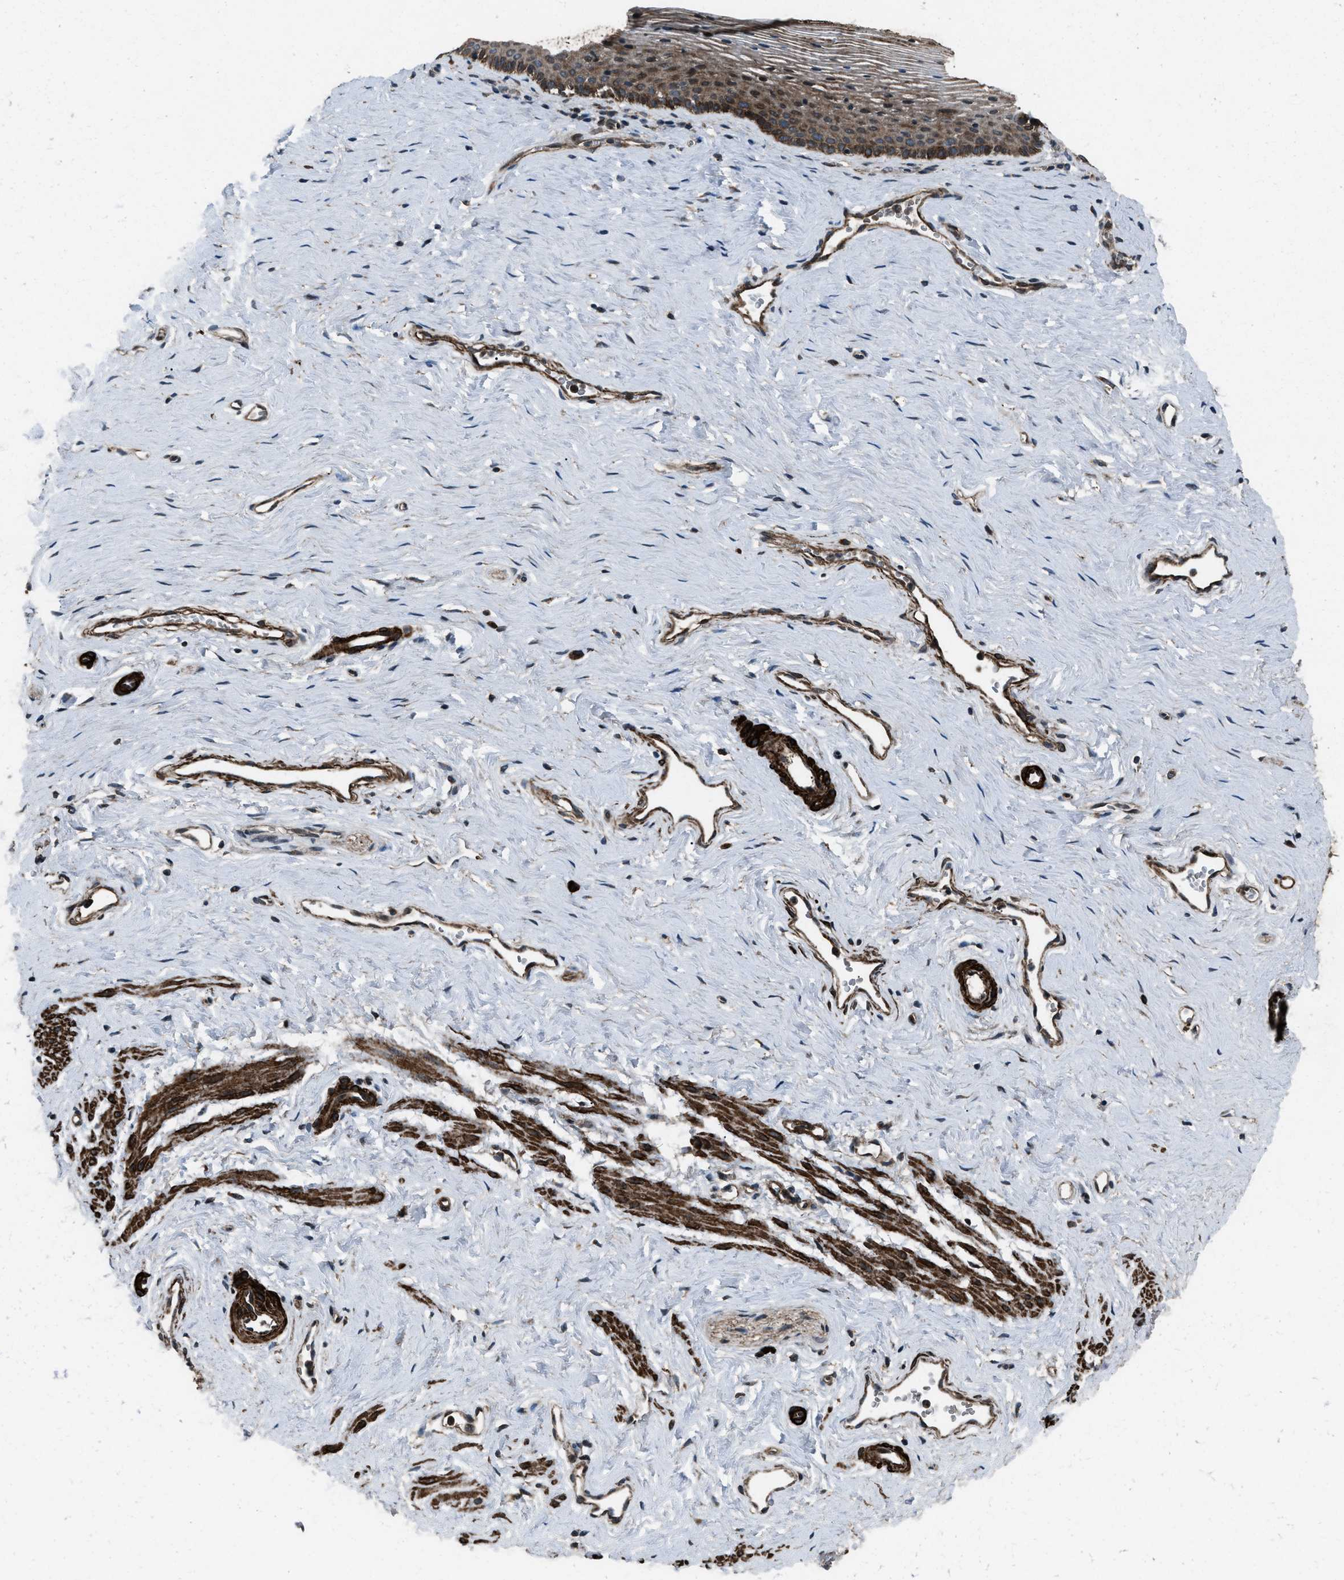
{"staining": {"intensity": "moderate", "quantity": ">75%", "location": "cytoplasmic/membranous"}, "tissue": "vagina", "cell_type": "Squamous epithelial cells", "image_type": "normal", "snomed": [{"axis": "morphology", "description": "Normal tissue, NOS"}, {"axis": "topography", "description": "Vagina"}], "caption": "Brown immunohistochemical staining in normal vagina shows moderate cytoplasmic/membranous positivity in about >75% of squamous epithelial cells. The staining was performed using DAB (3,3'-diaminobenzidine), with brown indicating positive protein expression. Nuclei are stained blue with hematoxylin.", "gene": "IRAK4", "patient": {"sex": "female", "age": 32}}